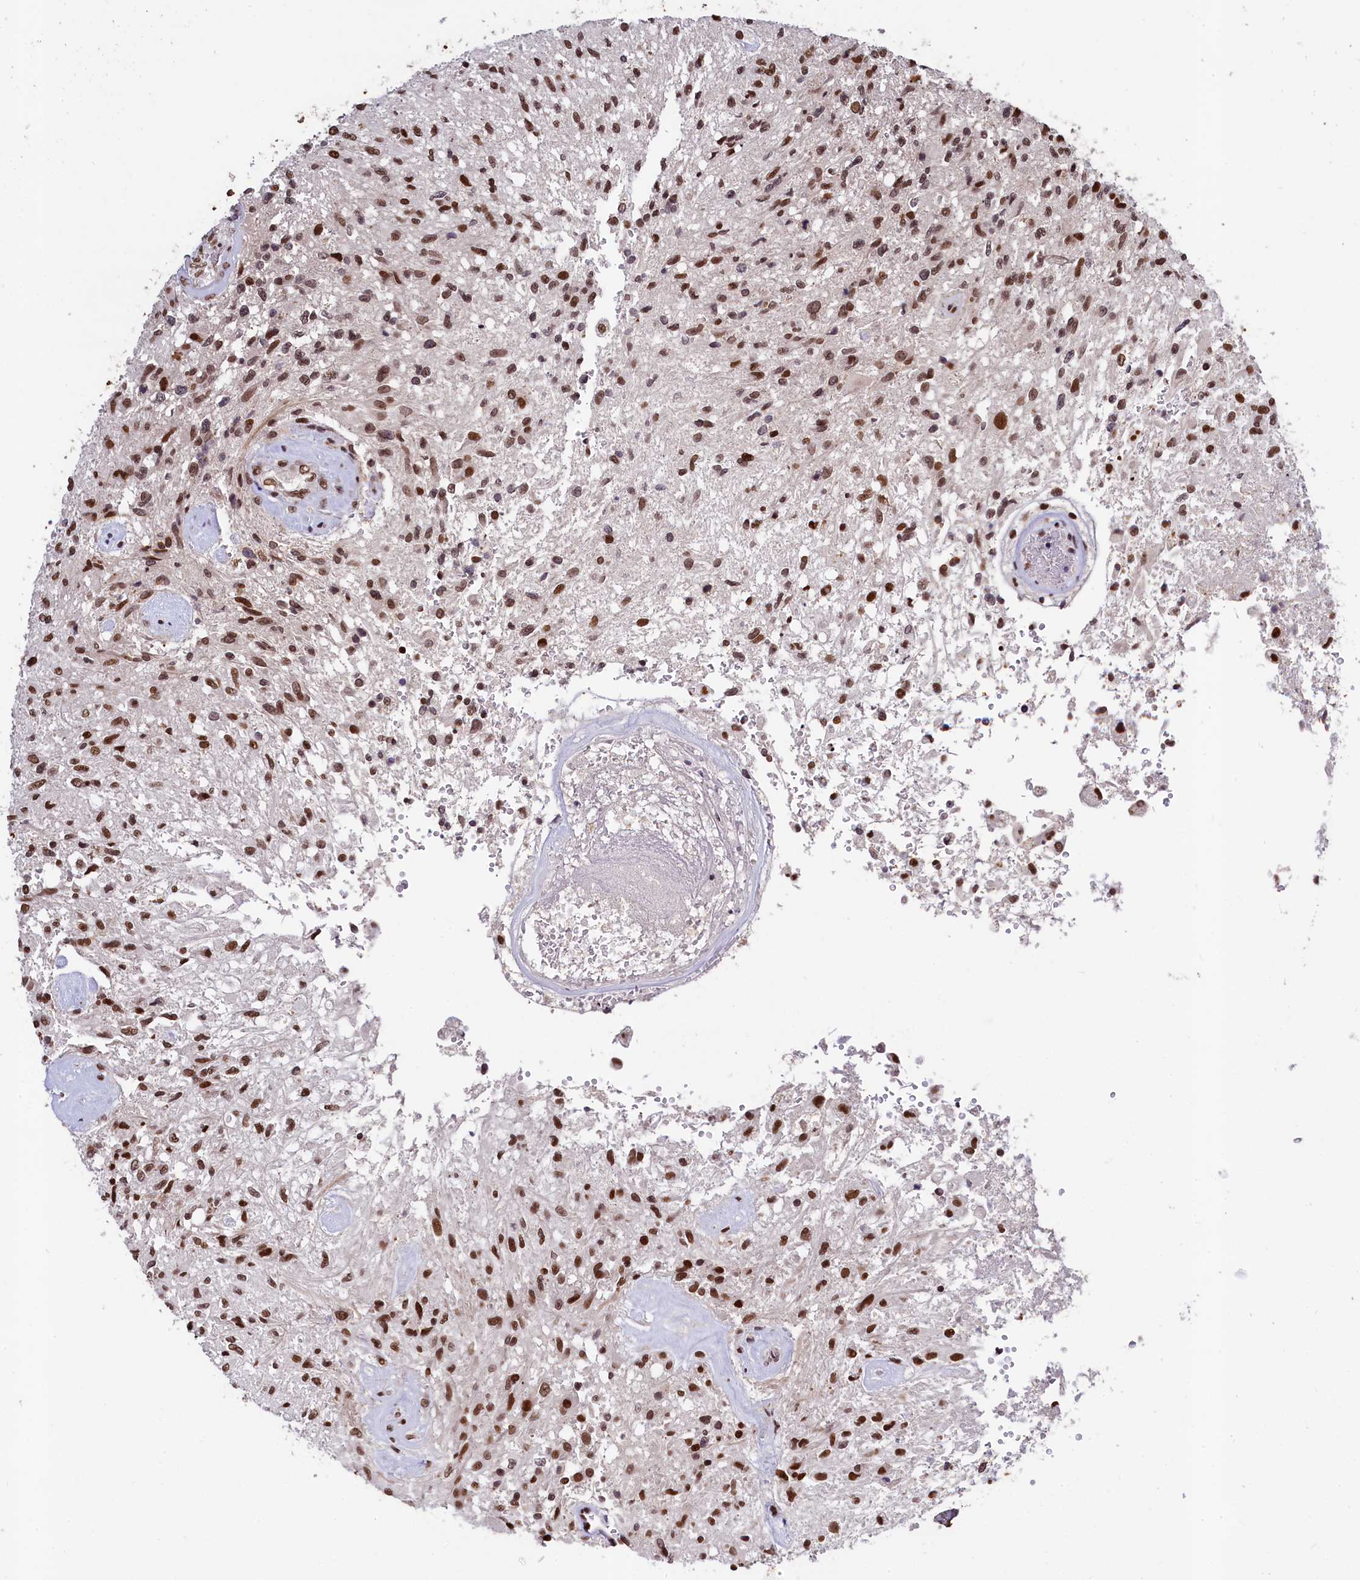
{"staining": {"intensity": "moderate", "quantity": ">75%", "location": "nuclear"}, "tissue": "glioma", "cell_type": "Tumor cells", "image_type": "cancer", "snomed": [{"axis": "morphology", "description": "Glioma, malignant, High grade"}, {"axis": "topography", "description": "Brain"}], "caption": "Approximately >75% of tumor cells in glioma display moderate nuclear protein staining as visualized by brown immunohistochemical staining.", "gene": "FAM217B", "patient": {"sex": "male", "age": 56}}